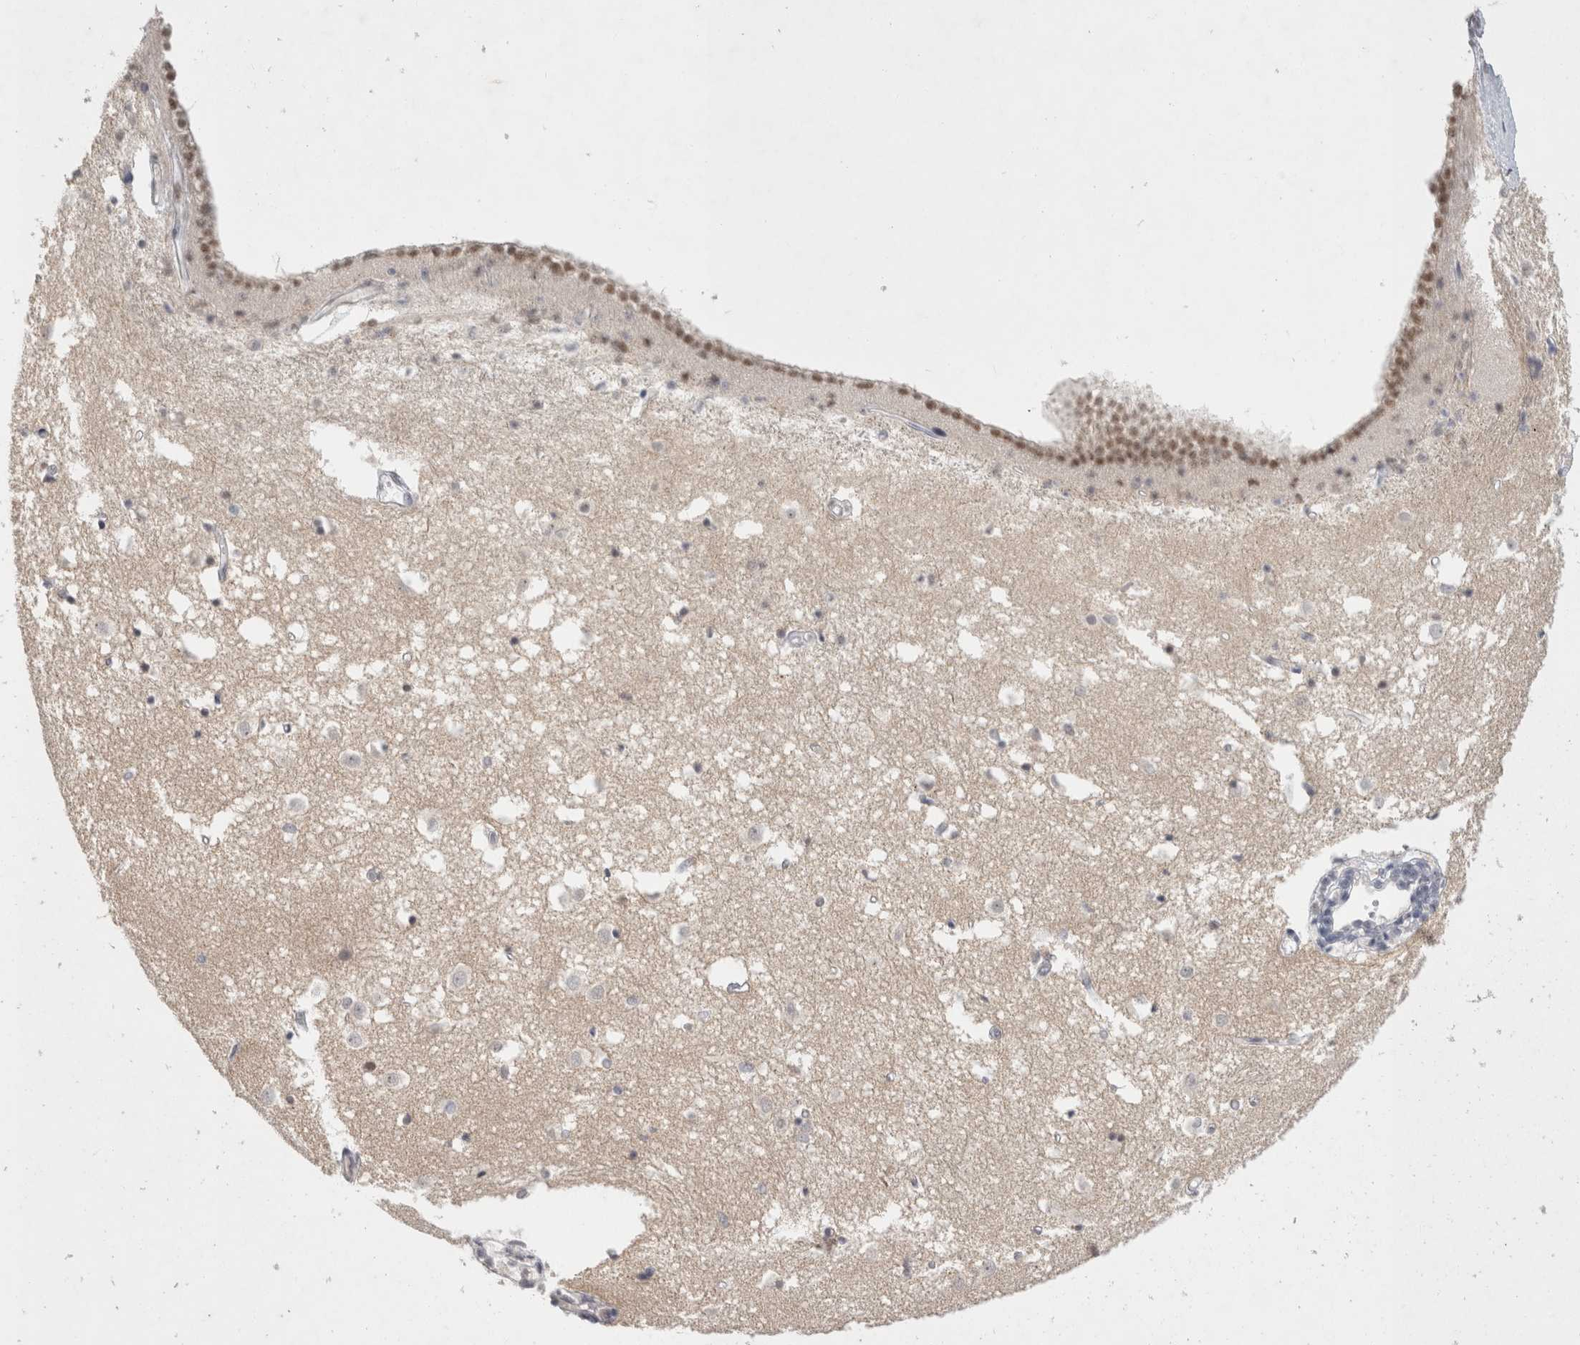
{"staining": {"intensity": "negative", "quantity": "none", "location": "none"}, "tissue": "caudate", "cell_type": "Glial cells", "image_type": "normal", "snomed": [{"axis": "morphology", "description": "Normal tissue, NOS"}, {"axis": "topography", "description": "Lateral ventricle wall"}], "caption": "This is a image of IHC staining of unremarkable caudate, which shows no expression in glial cells. (DAB (3,3'-diaminobenzidine) IHC visualized using brightfield microscopy, high magnification).", "gene": "RECQL4", "patient": {"sex": "male", "age": 45}}